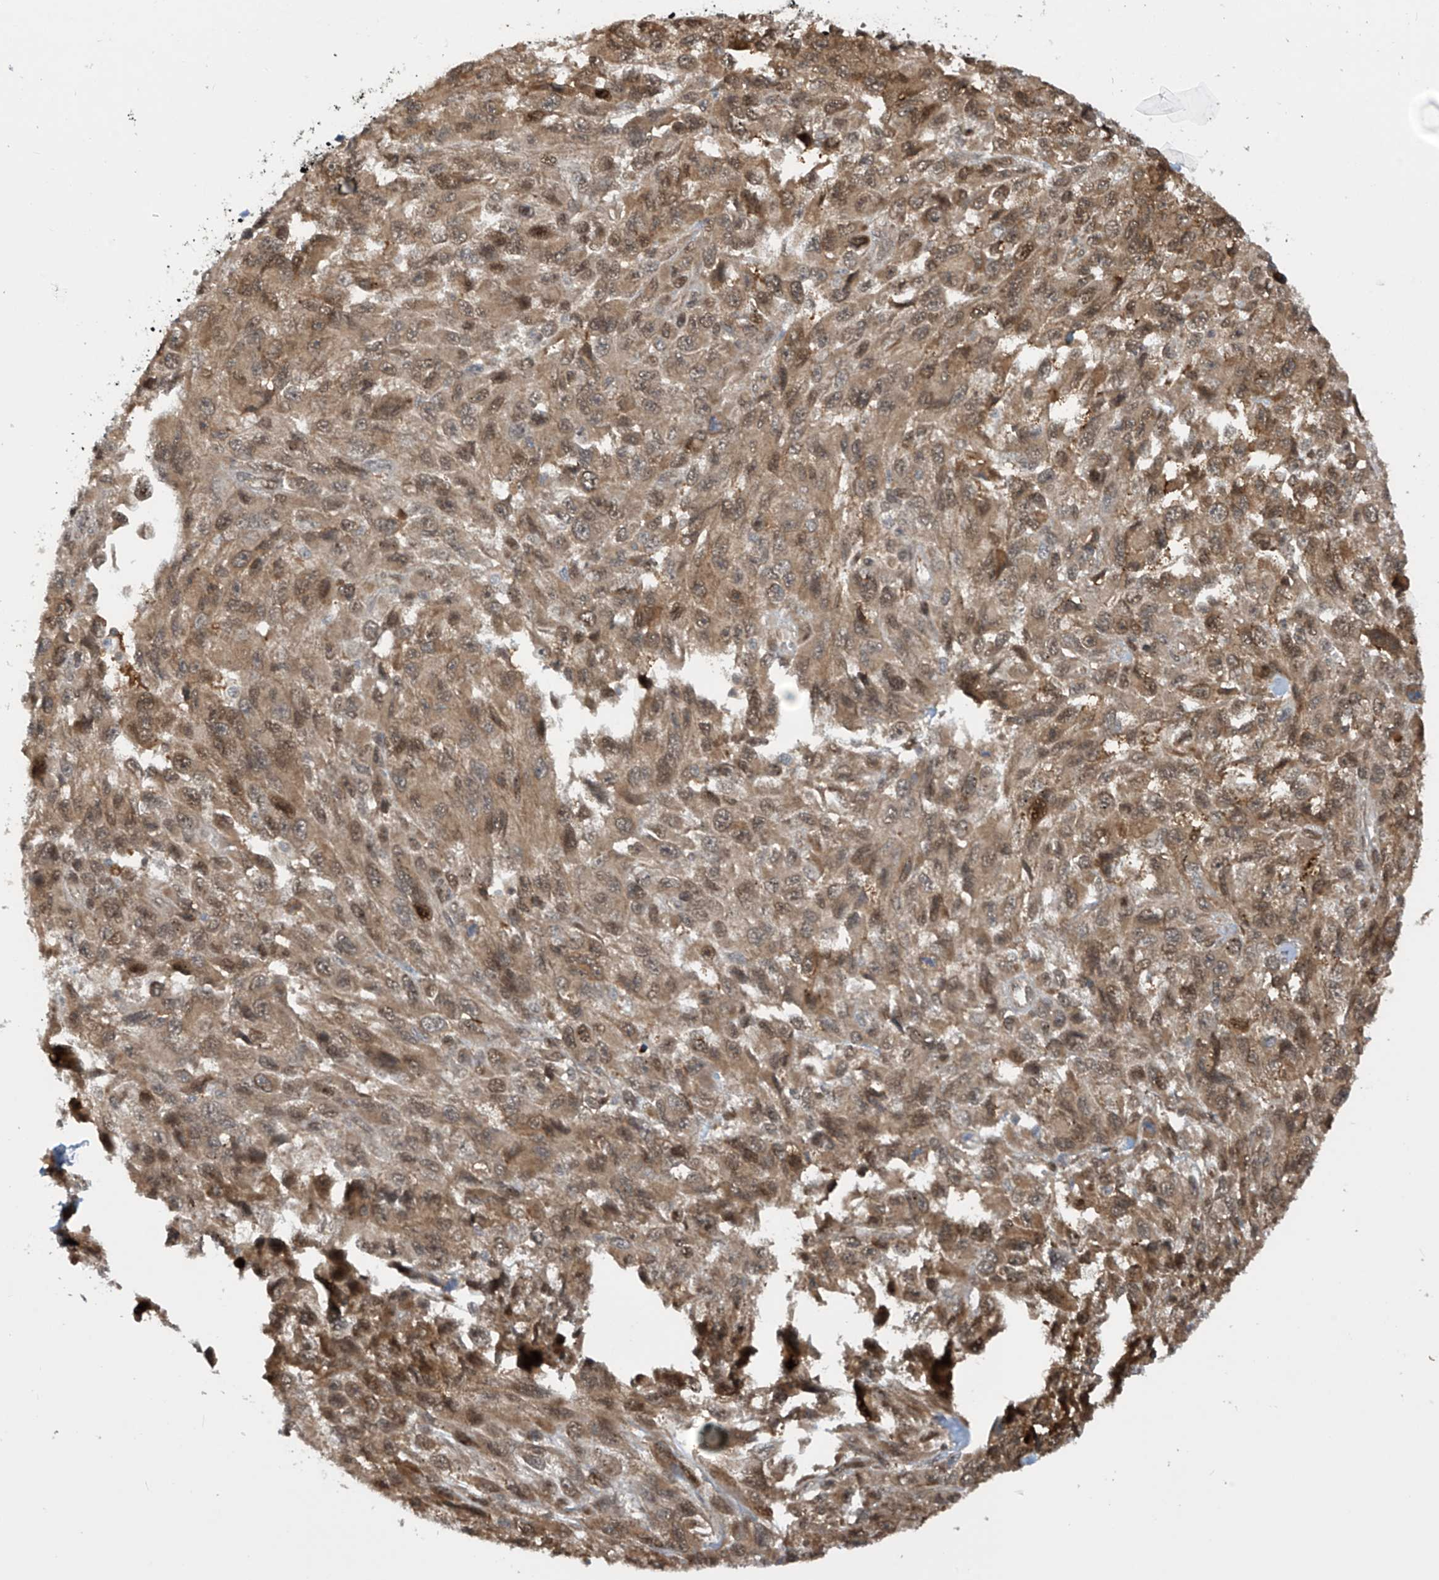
{"staining": {"intensity": "moderate", "quantity": ">75%", "location": "cytoplasmic/membranous,nuclear"}, "tissue": "melanoma", "cell_type": "Tumor cells", "image_type": "cancer", "snomed": [{"axis": "morphology", "description": "Malignant melanoma, NOS"}, {"axis": "topography", "description": "Skin"}], "caption": "A photomicrograph showing moderate cytoplasmic/membranous and nuclear expression in approximately >75% of tumor cells in melanoma, as visualized by brown immunohistochemical staining.", "gene": "LAGE3", "patient": {"sex": "female", "age": 96}}